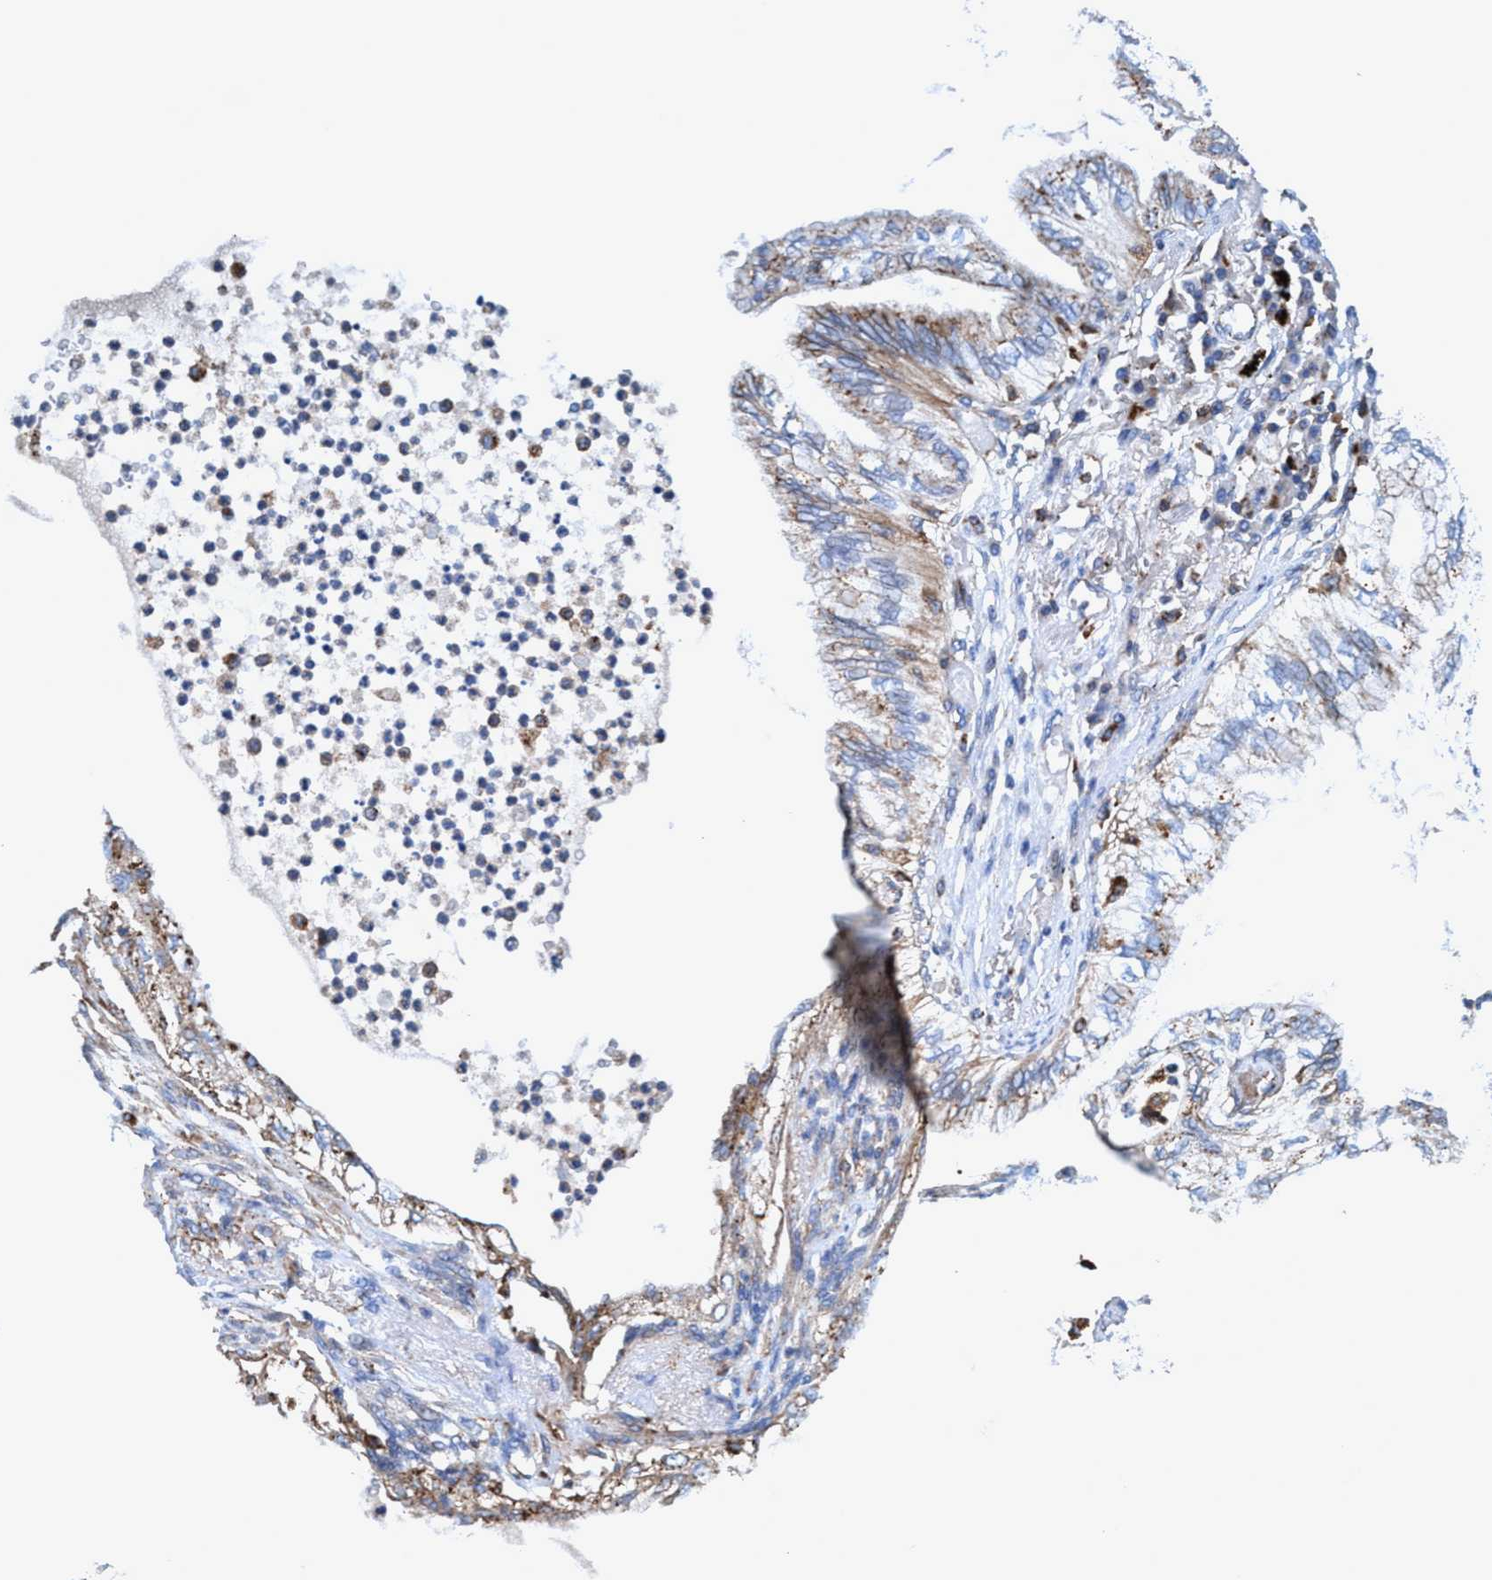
{"staining": {"intensity": "moderate", "quantity": ">75%", "location": "cytoplasmic/membranous"}, "tissue": "lung cancer", "cell_type": "Tumor cells", "image_type": "cancer", "snomed": [{"axis": "morphology", "description": "Normal tissue, NOS"}, {"axis": "morphology", "description": "Adenocarcinoma, NOS"}, {"axis": "topography", "description": "Bronchus"}, {"axis": "topography", "description": "Lung"}], "caption": "Human lung adenocarcinoma stained with a protein marker displays moderate staining in tumor cells.", "gene": "TRIM65", "patient": {"sex": "female", "age": 70}}